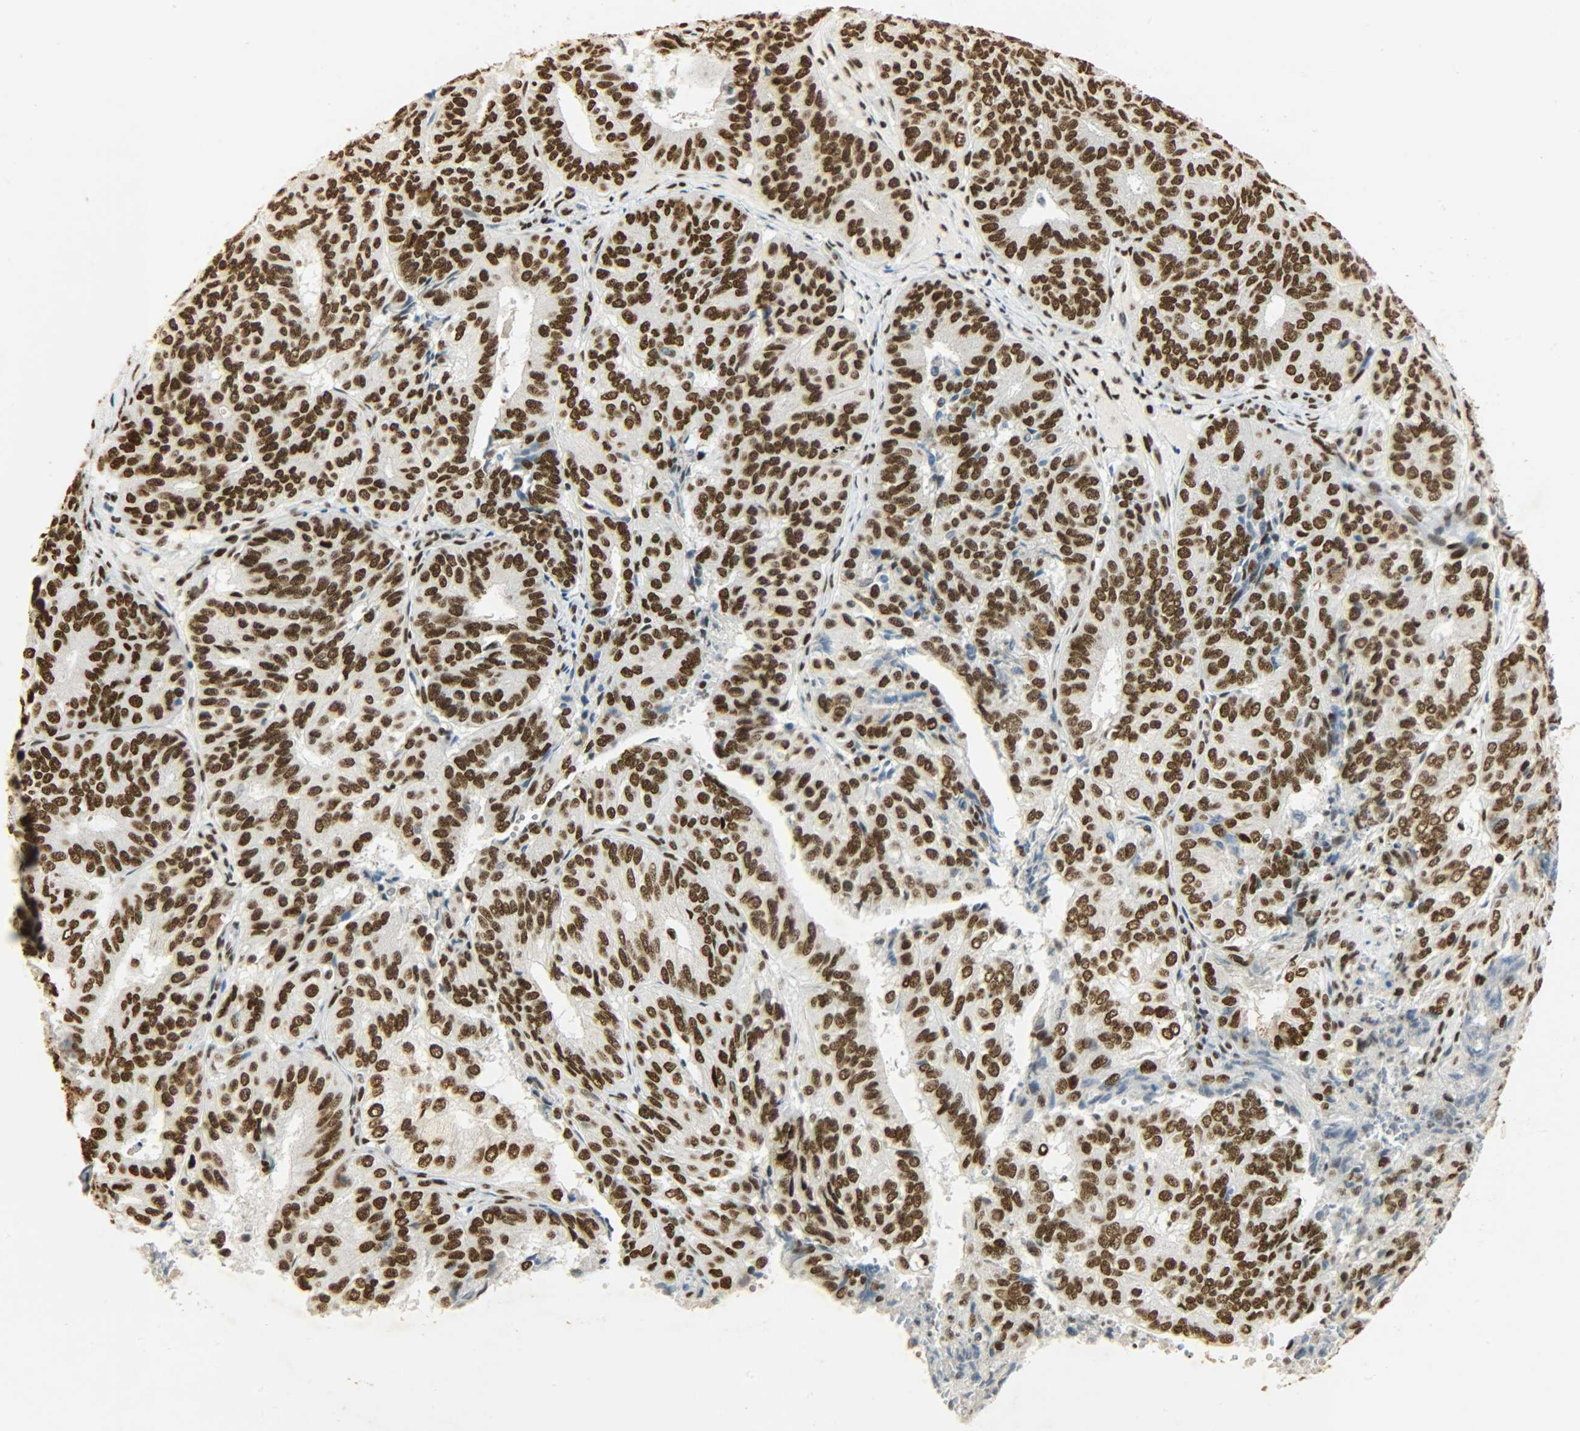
{"staining": {"intensity": "strong", "quantity": ">75%", "location": "nuclear"}, "tissue": "endometrial cancer", "cell_type": "Tumor cells", "image_type": "cancer", "snomed": [{"axis": "morphology", "description": "Adenocarcinoma, NOS"}, {"axis": "topography", "description": "Uterus"}], "caption": "Adenocarcinoma (endometrial) stained with a brown dye shows strong nuclear positive positivity in about >75% of tumor cells.", "gene": "KHDRBS1", "patient": {"sex": "female", "age": 60}}